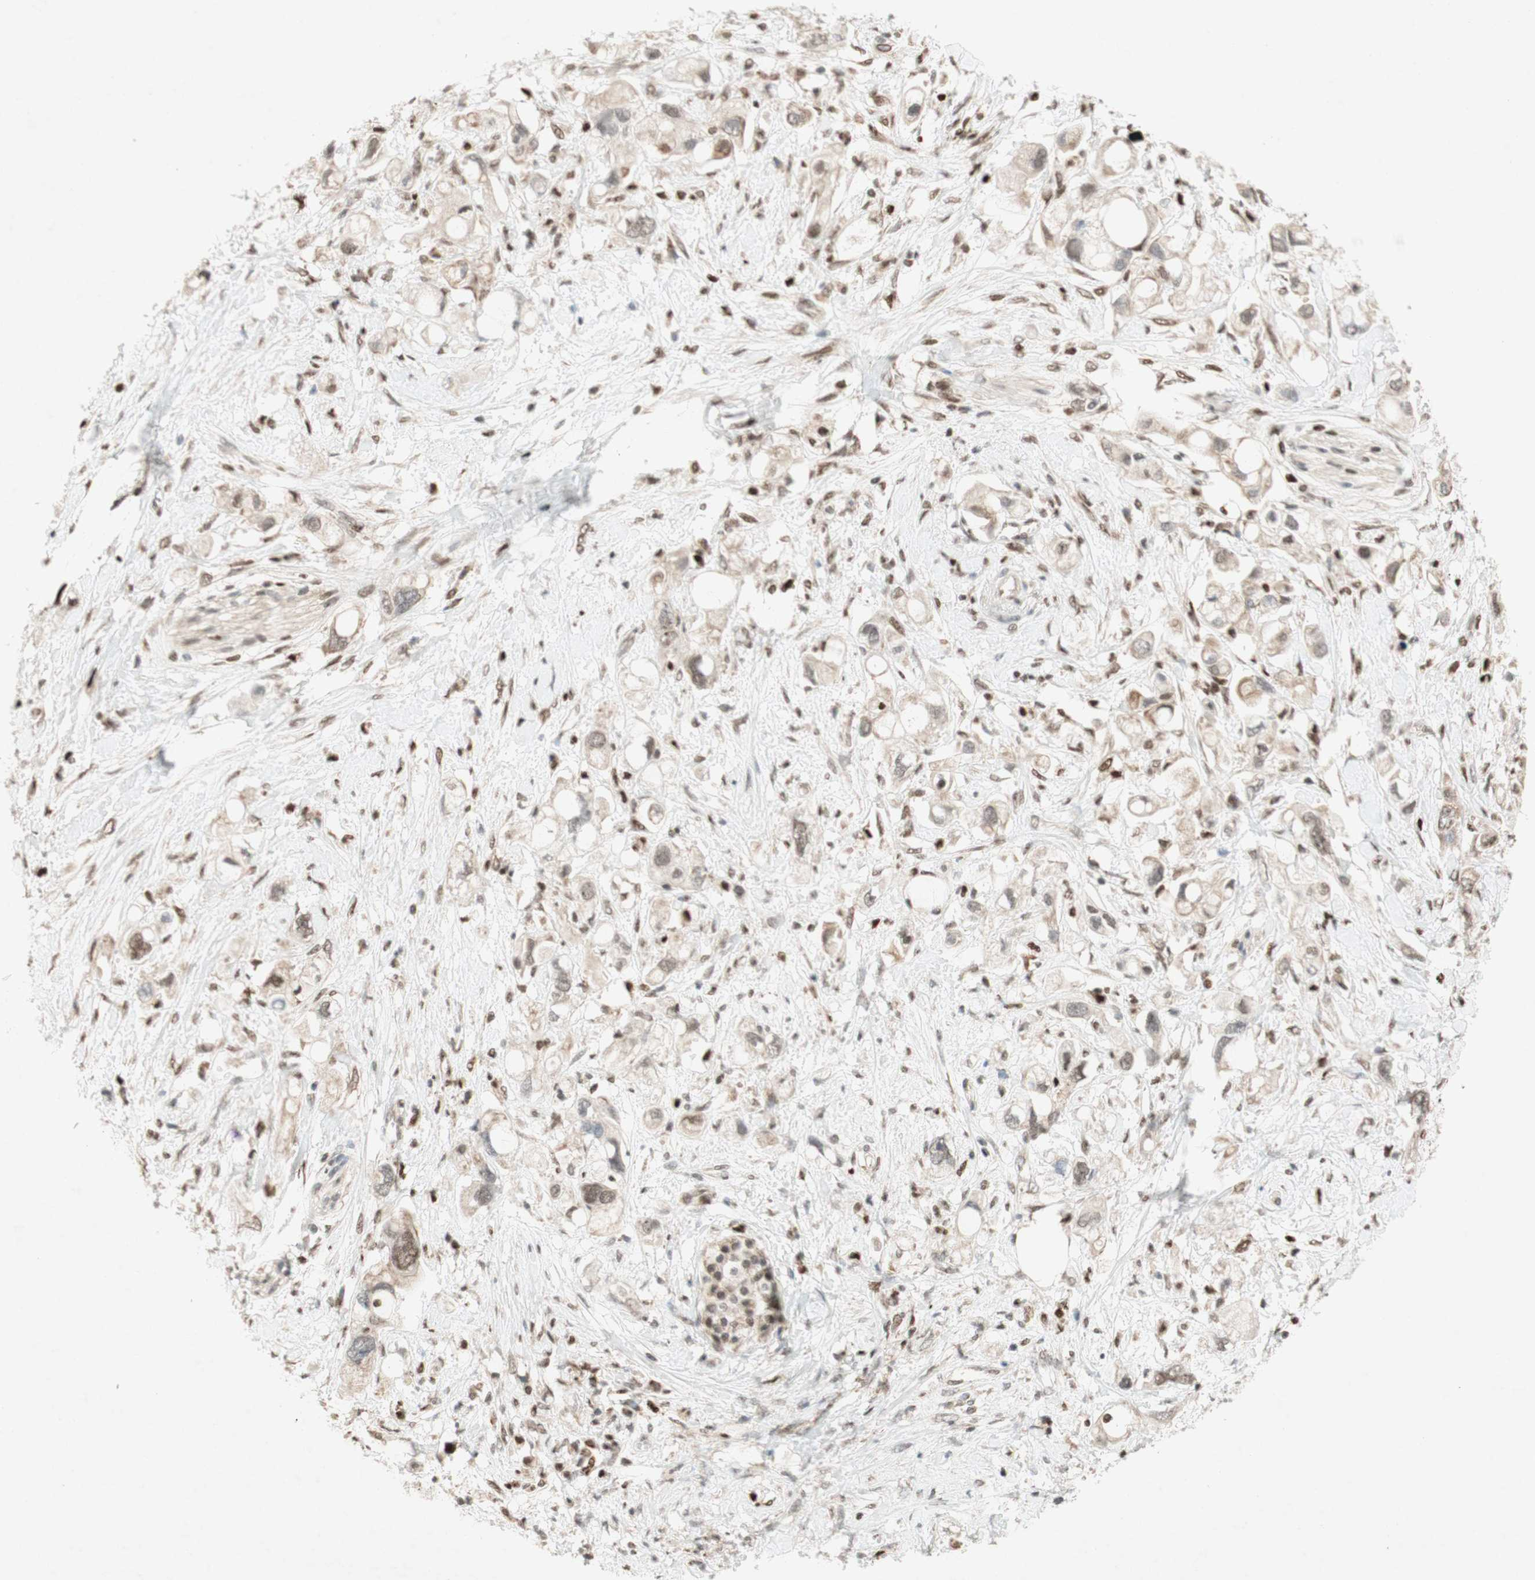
{"staining": {"intensity": "weak", "quantity": "25%-75%", "location": "cytoplasmic/membranous"}, "tissue": "pancreatic cancer", "cell_type": "Tumor cells", "image_type": "cancer", "snomed": [{"axis": "morphology", "description": "Adenocarcinoma, NOS"}, {"axis": "topography", "description": "Pancreas"}], "caption": "Adenocarcinoma (pancreatic) stained for a protein reveals weak cytoplasmic/membranous positivity in tumor cells.", "gene": "DNMT3A", "patient": {"sex": "female", "age": 56}}